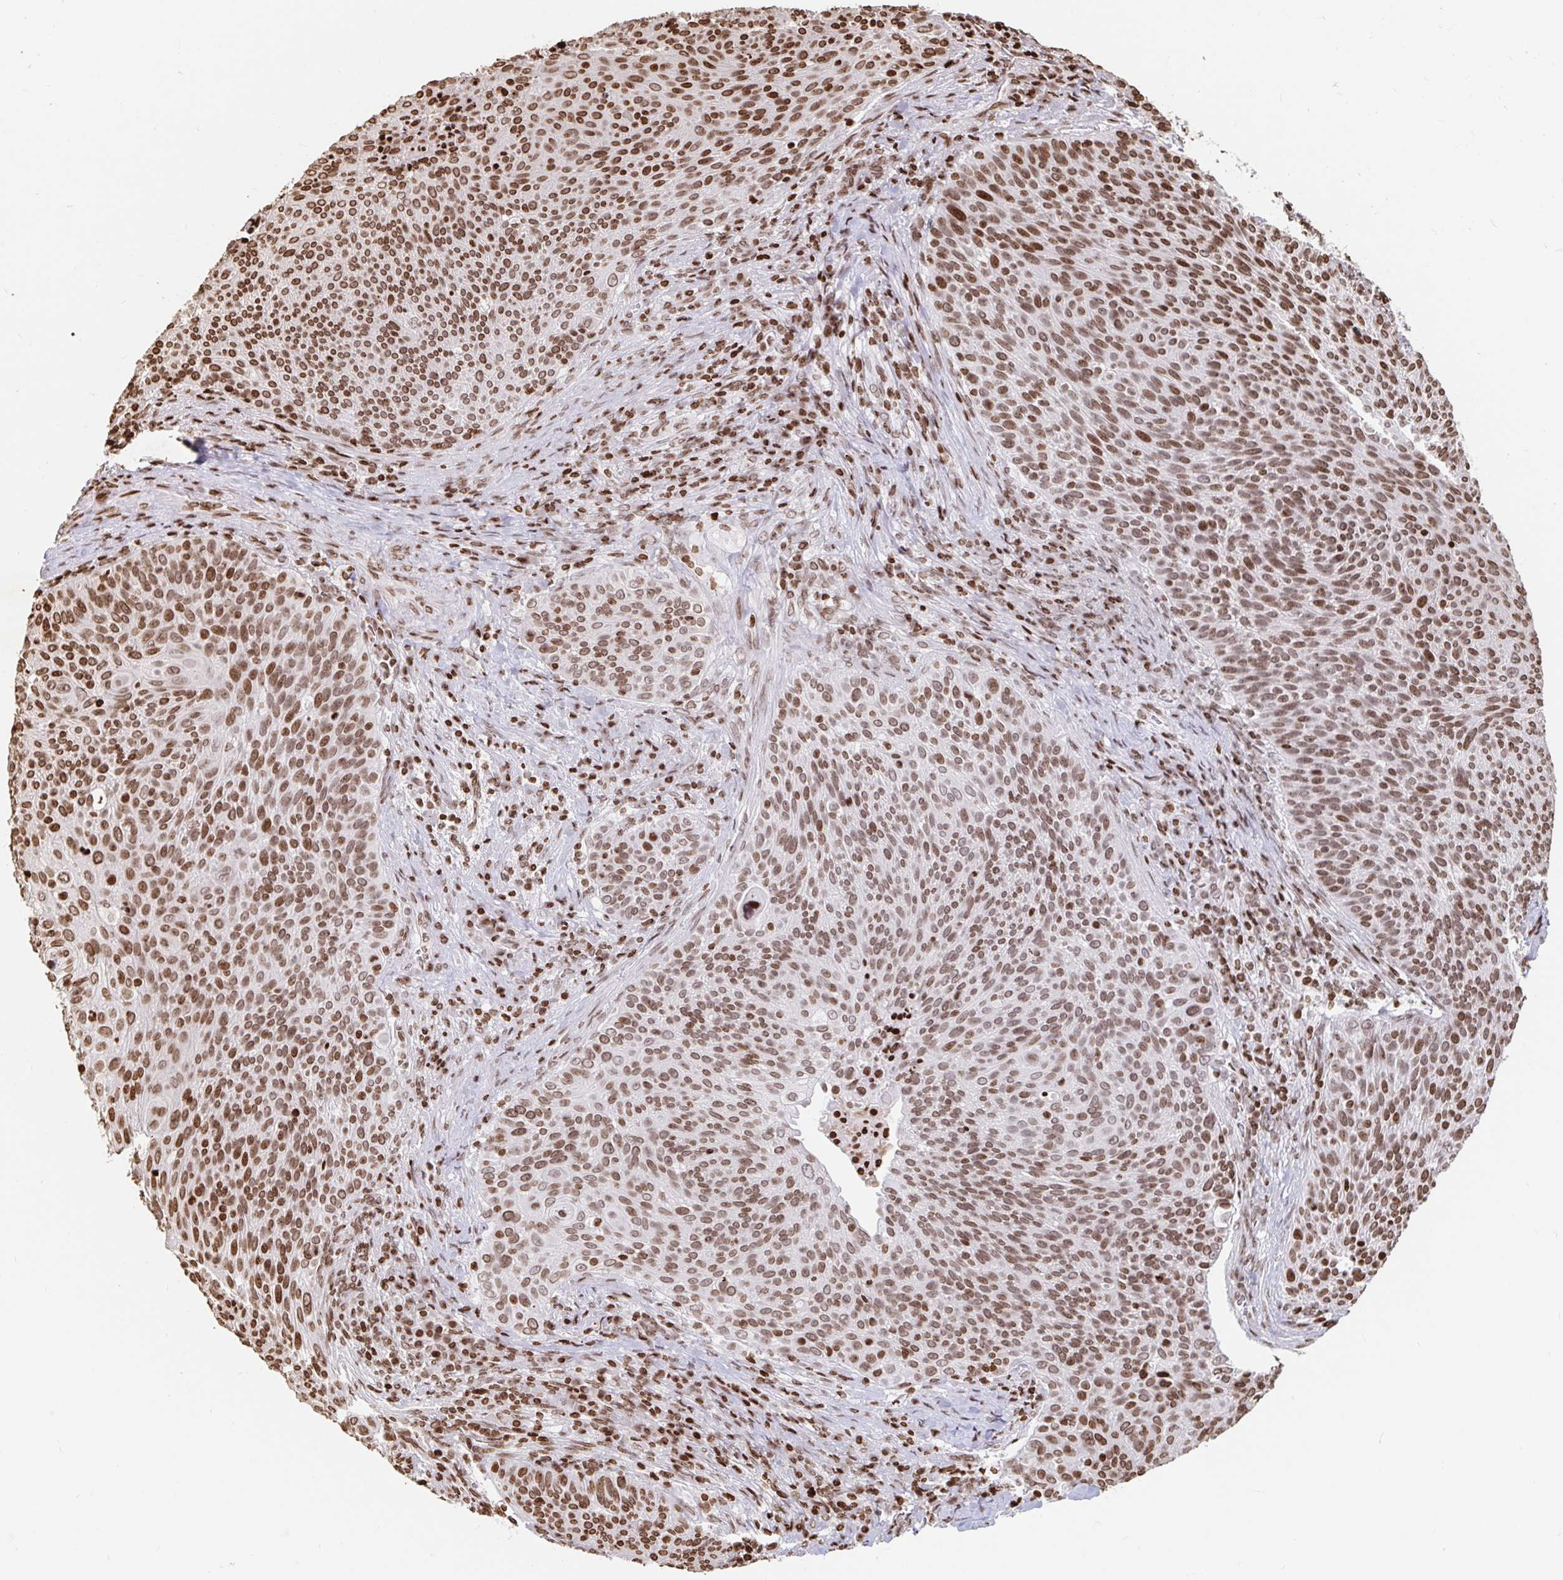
{"staining": {"intensity": "moderate", "quantity": ">75%", "location": "nuclear"}, "tissue": "cervical cancer", "cell_type": "Tumor cells", "image_type": "cancer", "snomed": [{"axis": "morphology", "description": "Squamous cell carcinoma, NOS"}, {"axis": "topography", "description": "Cervix"}], "caption": "This is an image of immunohistochemistry (IHC) staining of cervical cancer (squamous cell carcinoma), which shows moderate expression in the nuclear of tumor cells.", "gene": "H2BC5", "patient": {"sex": "female", "age": 31}}